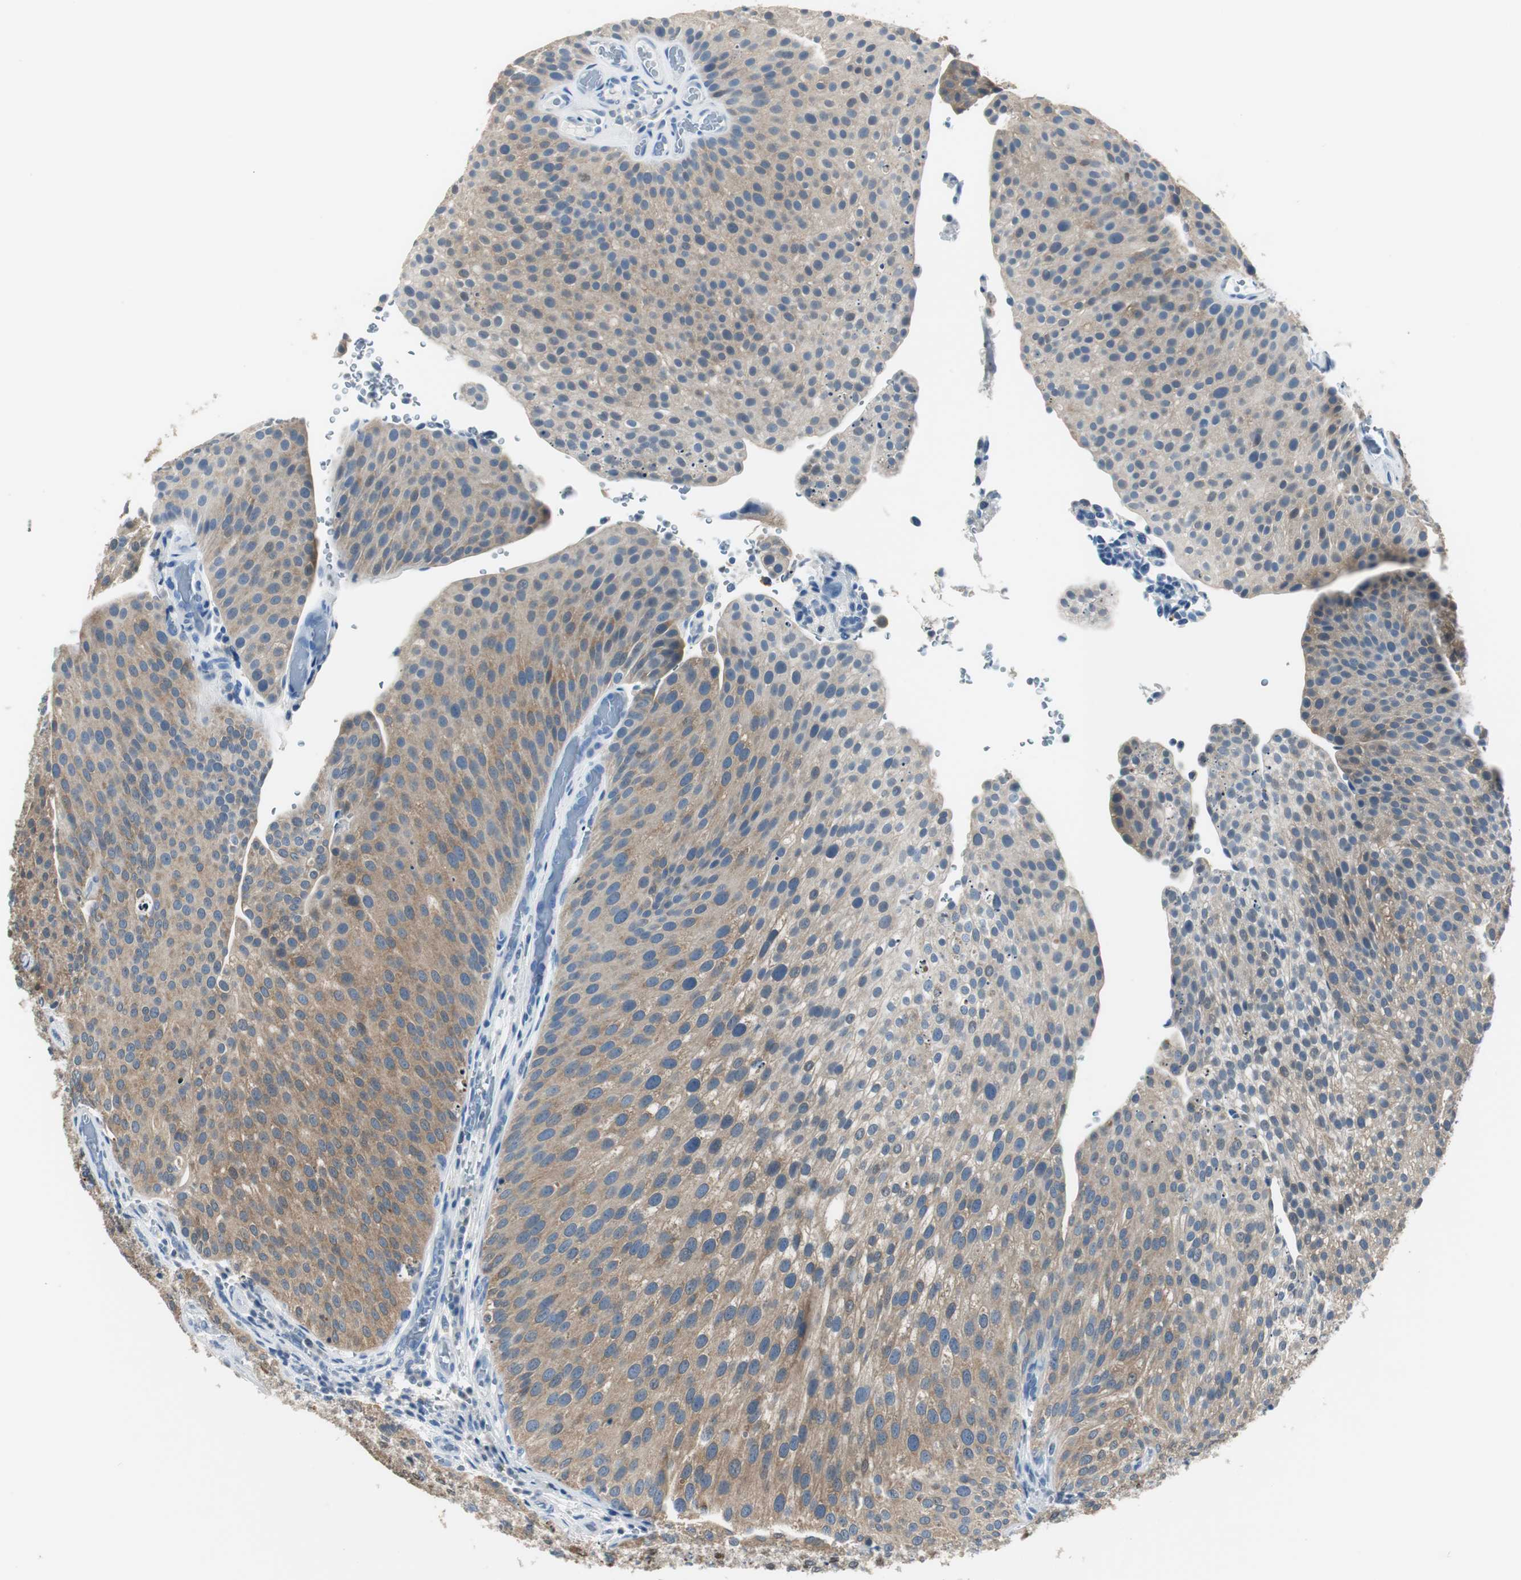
{"staining": {"intensity": "moderate", "quantity": ">75%", "location": "cytoplasmic/membranous"}, "tissue": "urothelial cancer", "cell_type": "Tumor cells", "image_type": "cancer", "snomed": [{"axis": "morphology", "description": "Urothelial carcinoma, Low grade"}, {"axis": "topography", "description": "Smooth muscle"}, {"axis": "topography", "description": "Urinary bladder"}], "caption": "IHC histopathology image of low-grade urothelial carcinoma stained for a protein (brown), which reveals medium levels of moderate cytoplasmic/membranous staining in approximately >75% of tumor cells.", "gene": "FBP1", "patient": {"sex": "male", "age": 60}}